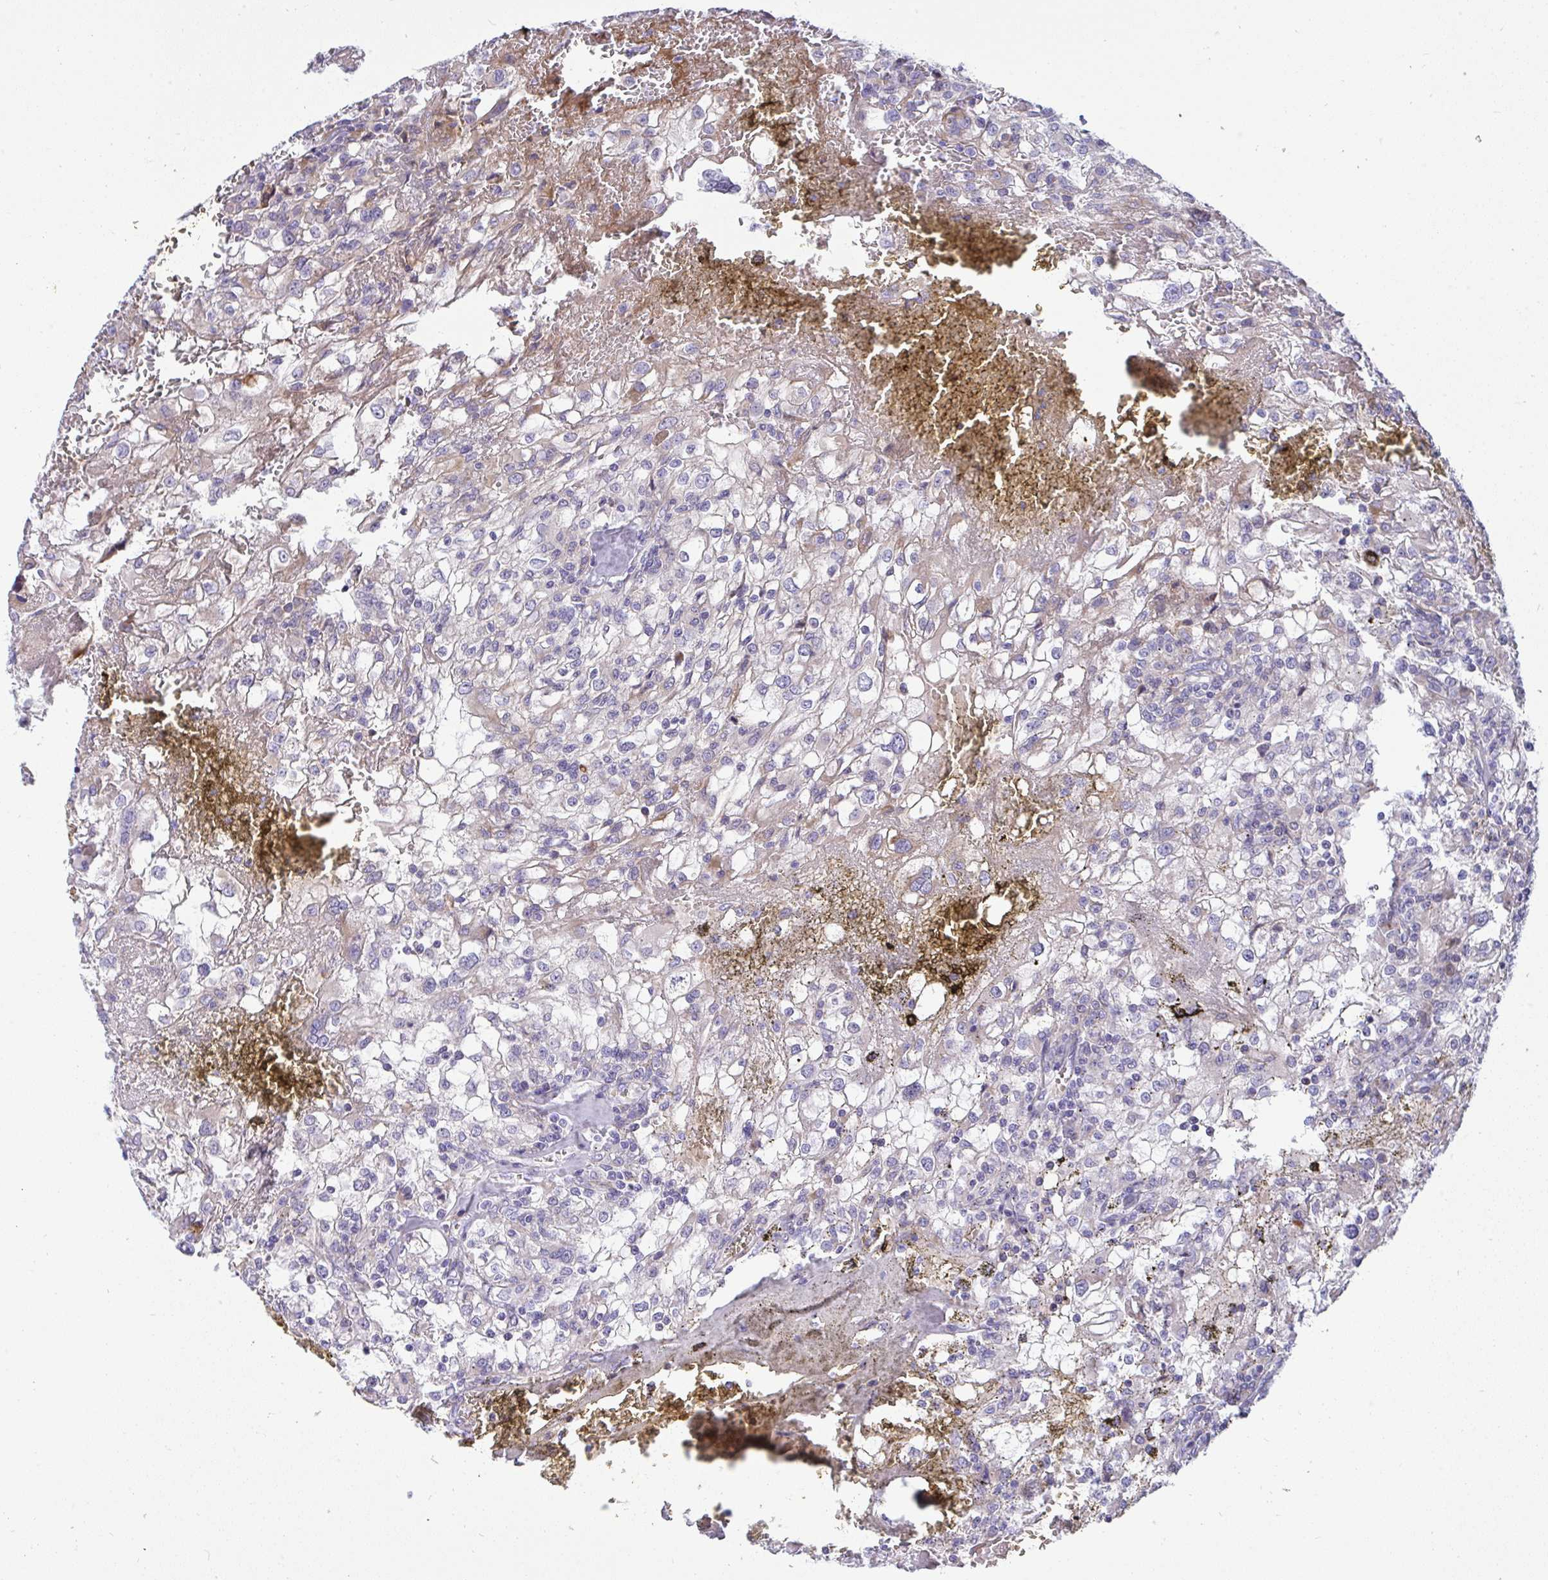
{"staining": {"intensity": "weak", "quantity": "<25%", "location": "cytoplasmic/membranous"}, "tissue": "renal cancer", "cell_type": "Tumor cells", "image_type": "cancer", "snomed": [{"axis": "morphology", "description": "Adenocarcinoma, NOS"}, {"axis": "topography", "description": "Kidney"}], "caption": "Tumor cells are negative for protein expression in human renal cancer.", "gene": "NTN1", "patient": {"sex": "female", "age": 74}}